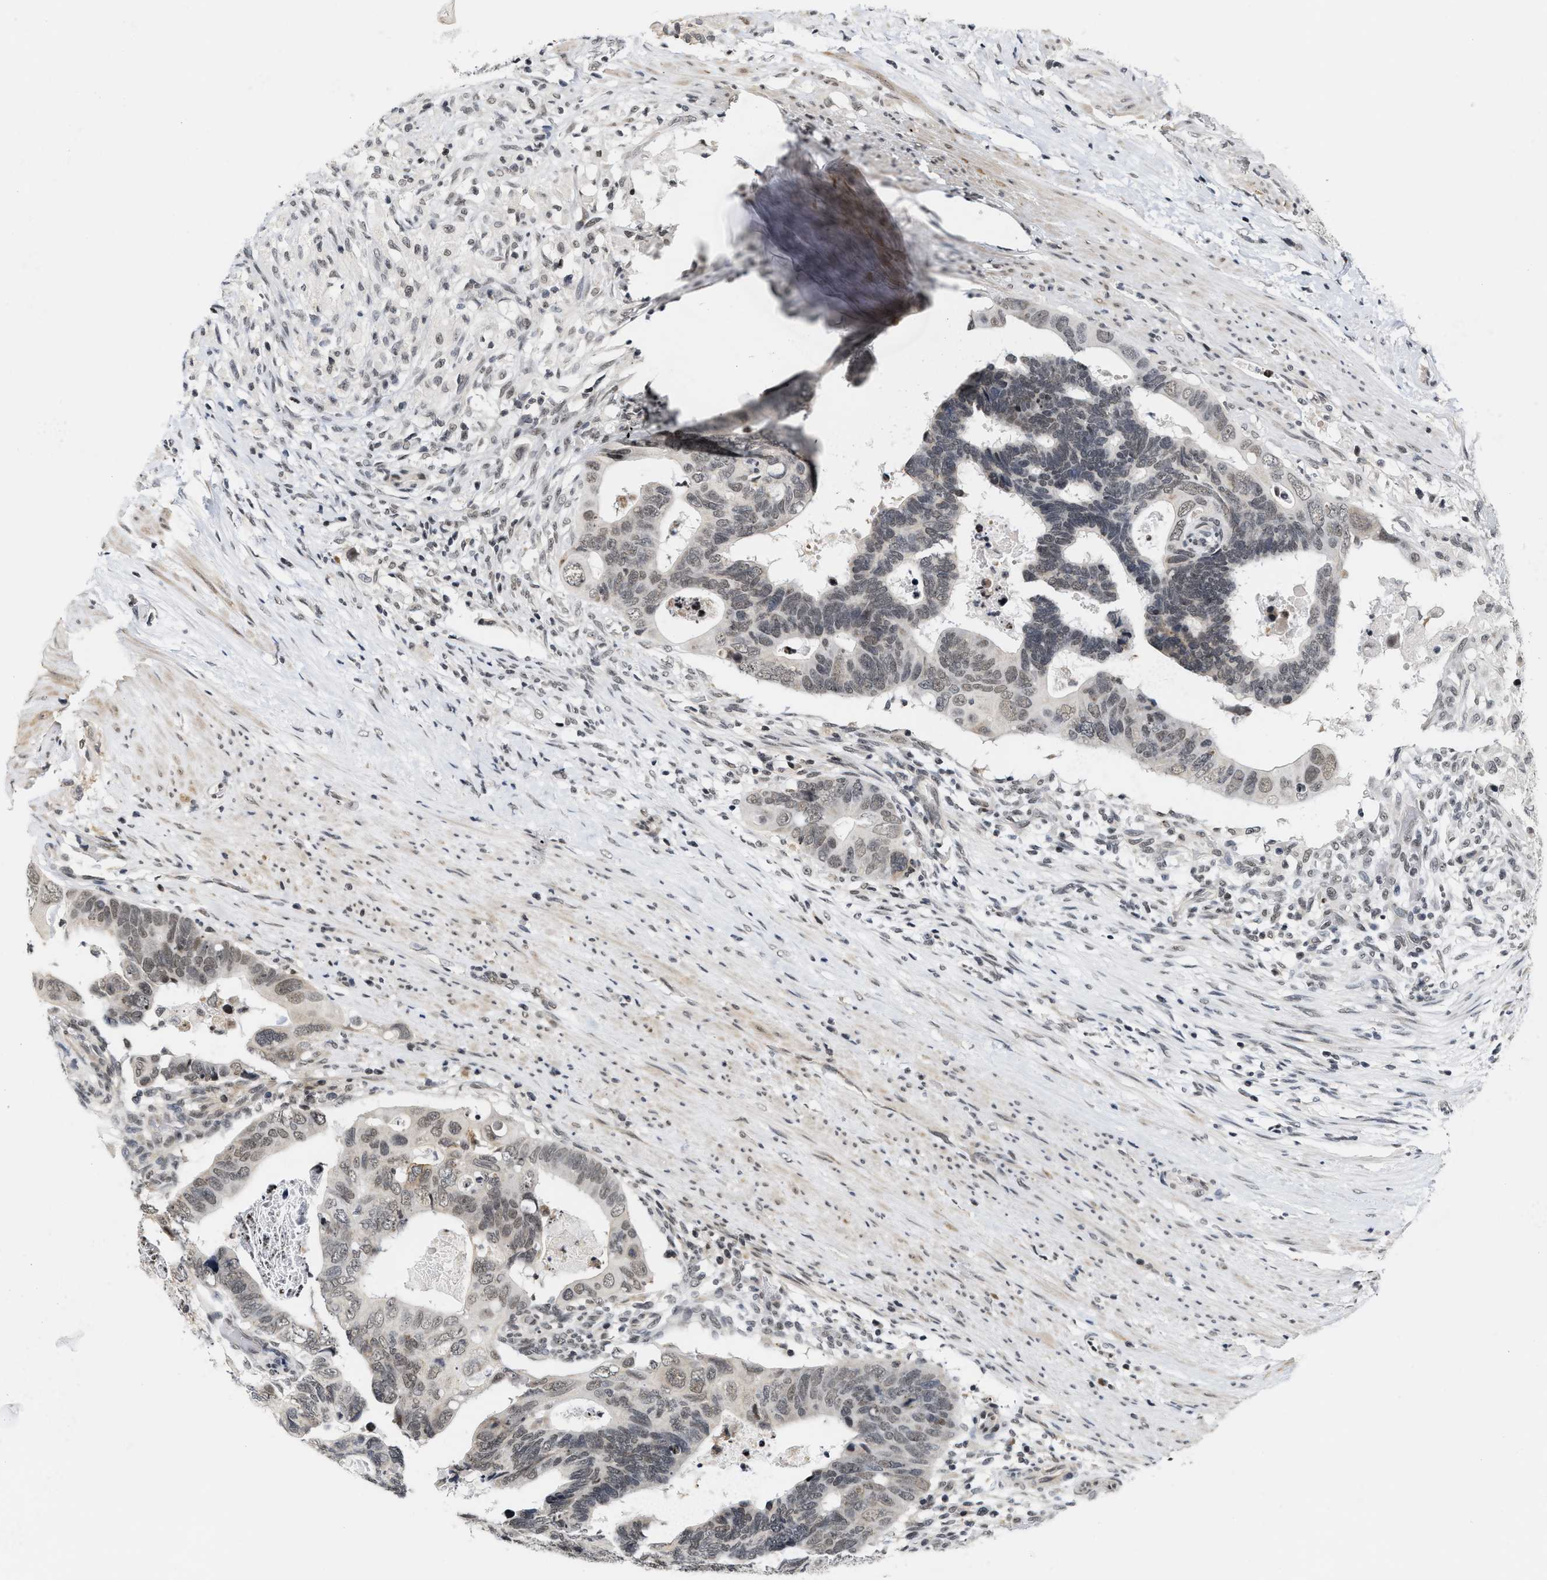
{"staining": {"intensity": "moderate", "quantity": "25%-75%", "location": "nuclear"}, "tissue": "colorectal cancer", "cell_type": "Tumor cells", "image_type": "cancer", "snomed": [{"axis": "morphology", "description": "Adenocarcinoma, NOS"}, {"axis": "topography", "description": "Rectum"}], "caption": "Immunohistochemistry (IHC) (DAB) staining of colorectal cancer (adenocarcinoma) displays moderate nuclear protein expression in approximately 25%-75% of tumor cells. (DAB (3,3'-diaminobenzidine) IHC, brown staining for protein, blue staining for nuclei).", "gene": "ANKRD6", "patient": {"sex": "male", "age": 53}}